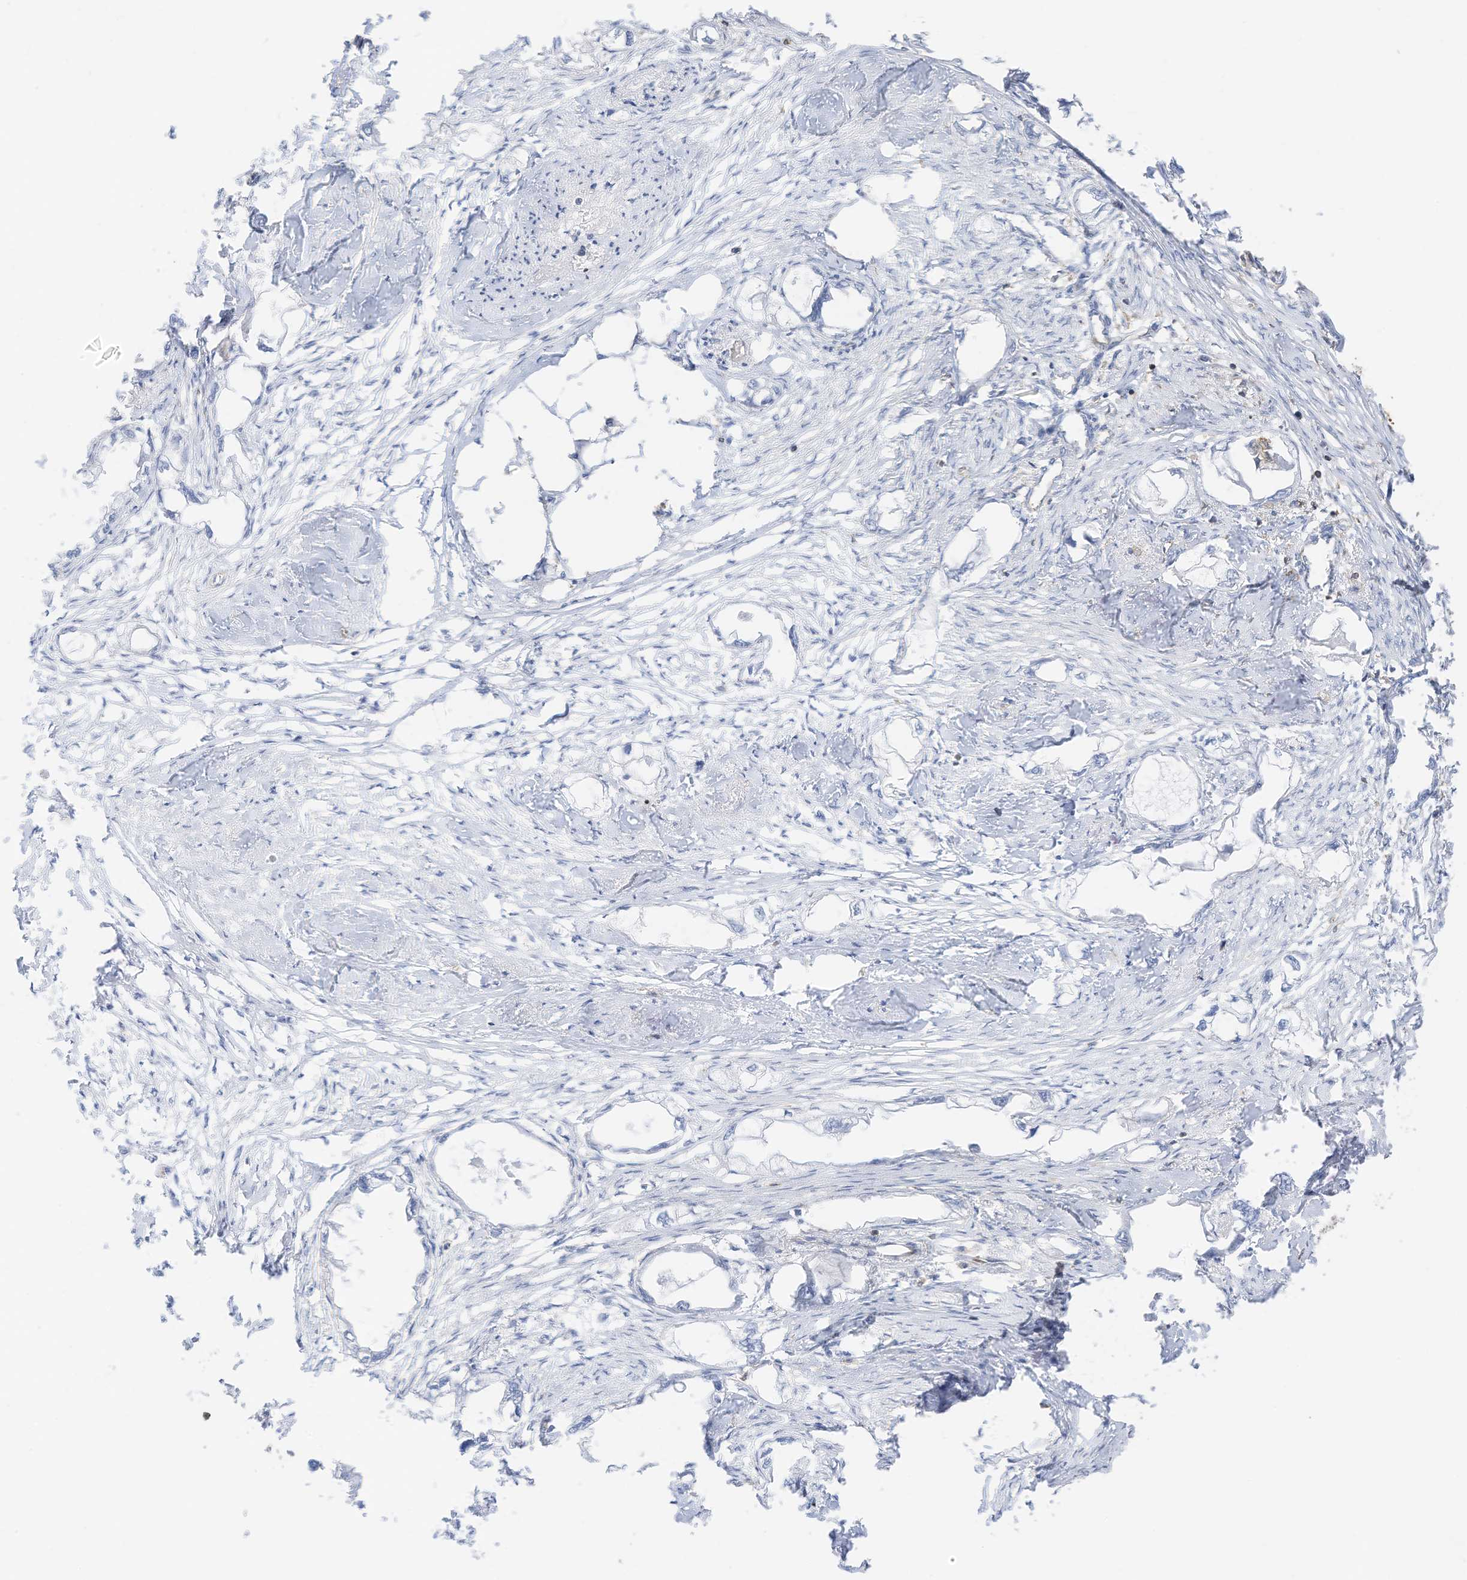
{"staining": {"intensity": "negative", "quantity": "none", "location": "none"}, "tissue": "endometrial cancer", "cell_type": "Tumor cells", "image_type": "cancer", "snomed": [{"axis": "morphology", "description": "Adenocarcinoma, NOS"}, {"axis": "morphology", "description": "Adenocarcinoma, metastatic, NOS"}, {"axis": "topography", "description": "Adipose tissue"}, {"axis": "topography", "description": "Endometrium"}], "caption": "DAB (3,3'-diaminobenzidine) immunohistochemical staining of endometrial cancer (metastatic adenocarcinoma) reveals no significant expression in tumor cells.", "gene": "ARHGAP25", "patient": {"sex": "female", "age": 67}}